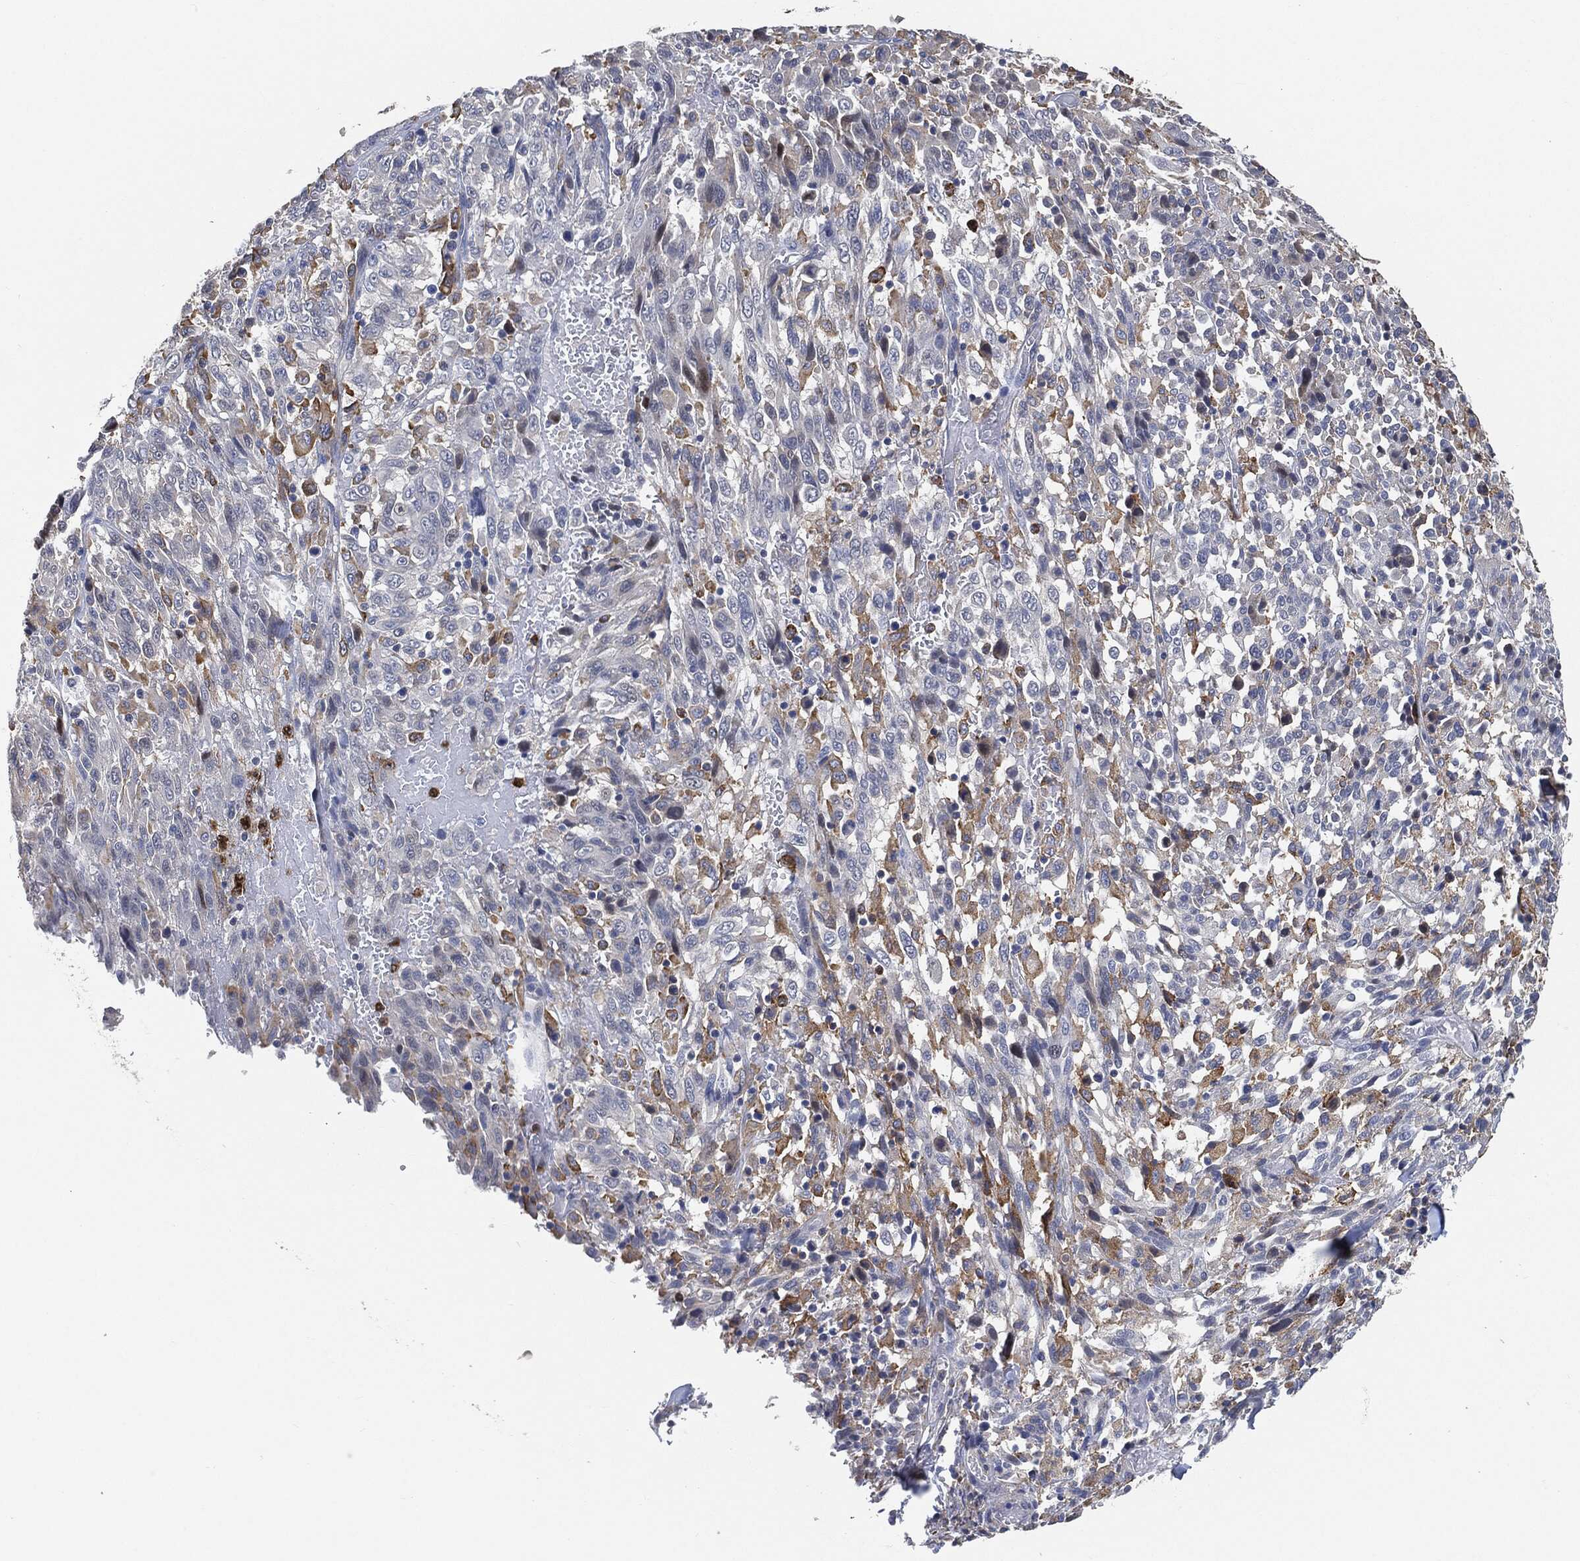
{"staining": {"intensity": "moderate", "quantity": "25%-75%", "location": "cytoplasmic/membranous"}, "tissue": "melanoma", "cell_type": "Tumor cells", "image_type": "cancer", "snomed": [{"axis": "morphology", "description": "Malignant melanoma, NOS"}, {"axis": "topography", "description": "Skin"}], "caption": "Malignant melanoma tissue exhibits moderate cytoplasmic/membranous staining in approximately 25%-75% of tumor cells (DAB (3,3'-diaminobenzidine) IHC, brown staining for protein, blue staining for nuclei).", "gene": "VSIG4", "patient": {"sex": "female", "age": 91}}